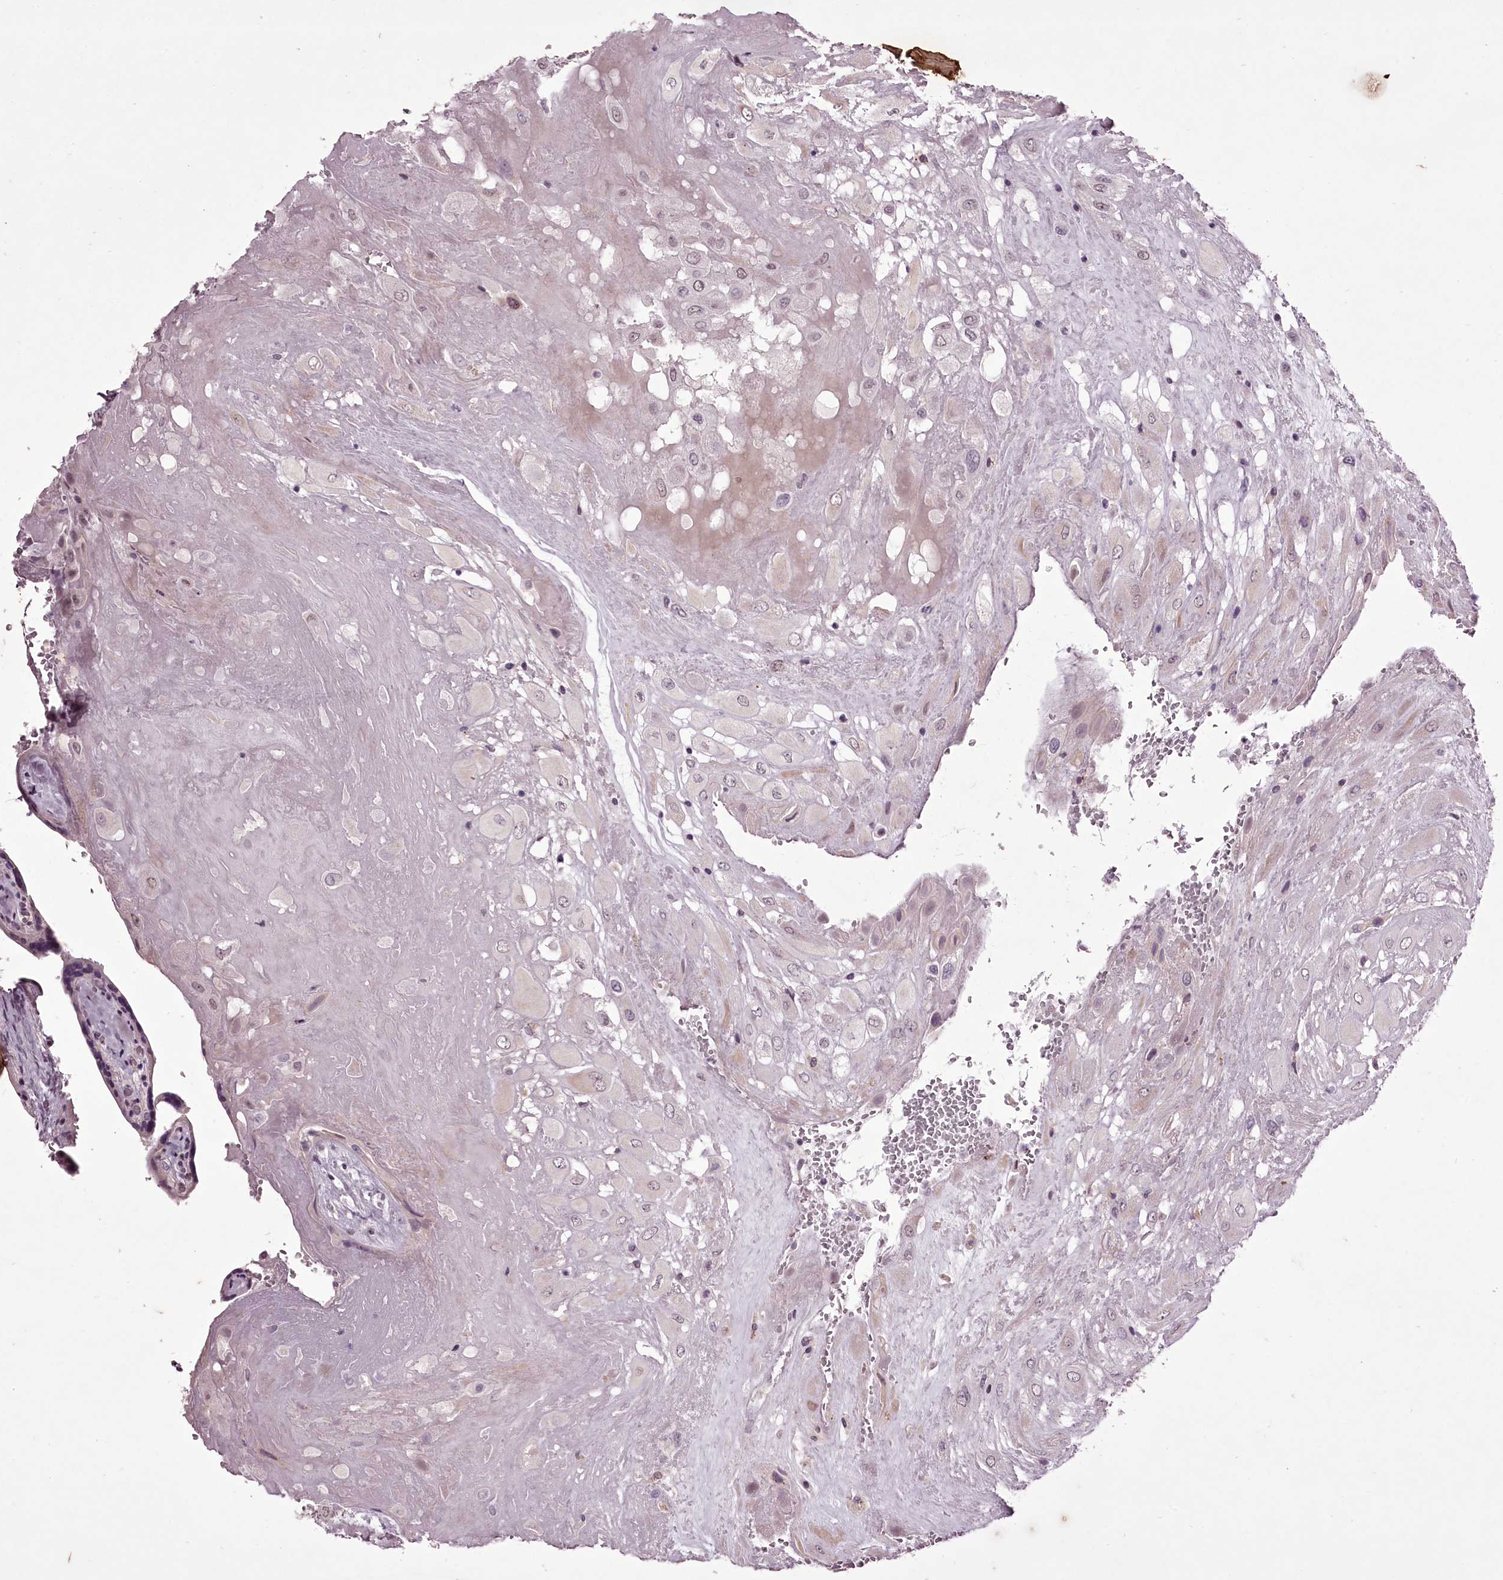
{"staining": {"intensity": "negative", "quantity": "none", "location": "none"}, "tissue": "placenta", "cell_type": "Decidual cells", "image_type": "normal", "snomed": [{"axis": "morphology", "description": "Normal tissue, NOS"}, {"axis": "topography", "description": "Placenta"}], "caption": "Protein analysis of unremarkable placenta shows no significant positivity in decidual cells.", "gene": "C1orf56", "patient": {"sex": "female", "age": 37}}